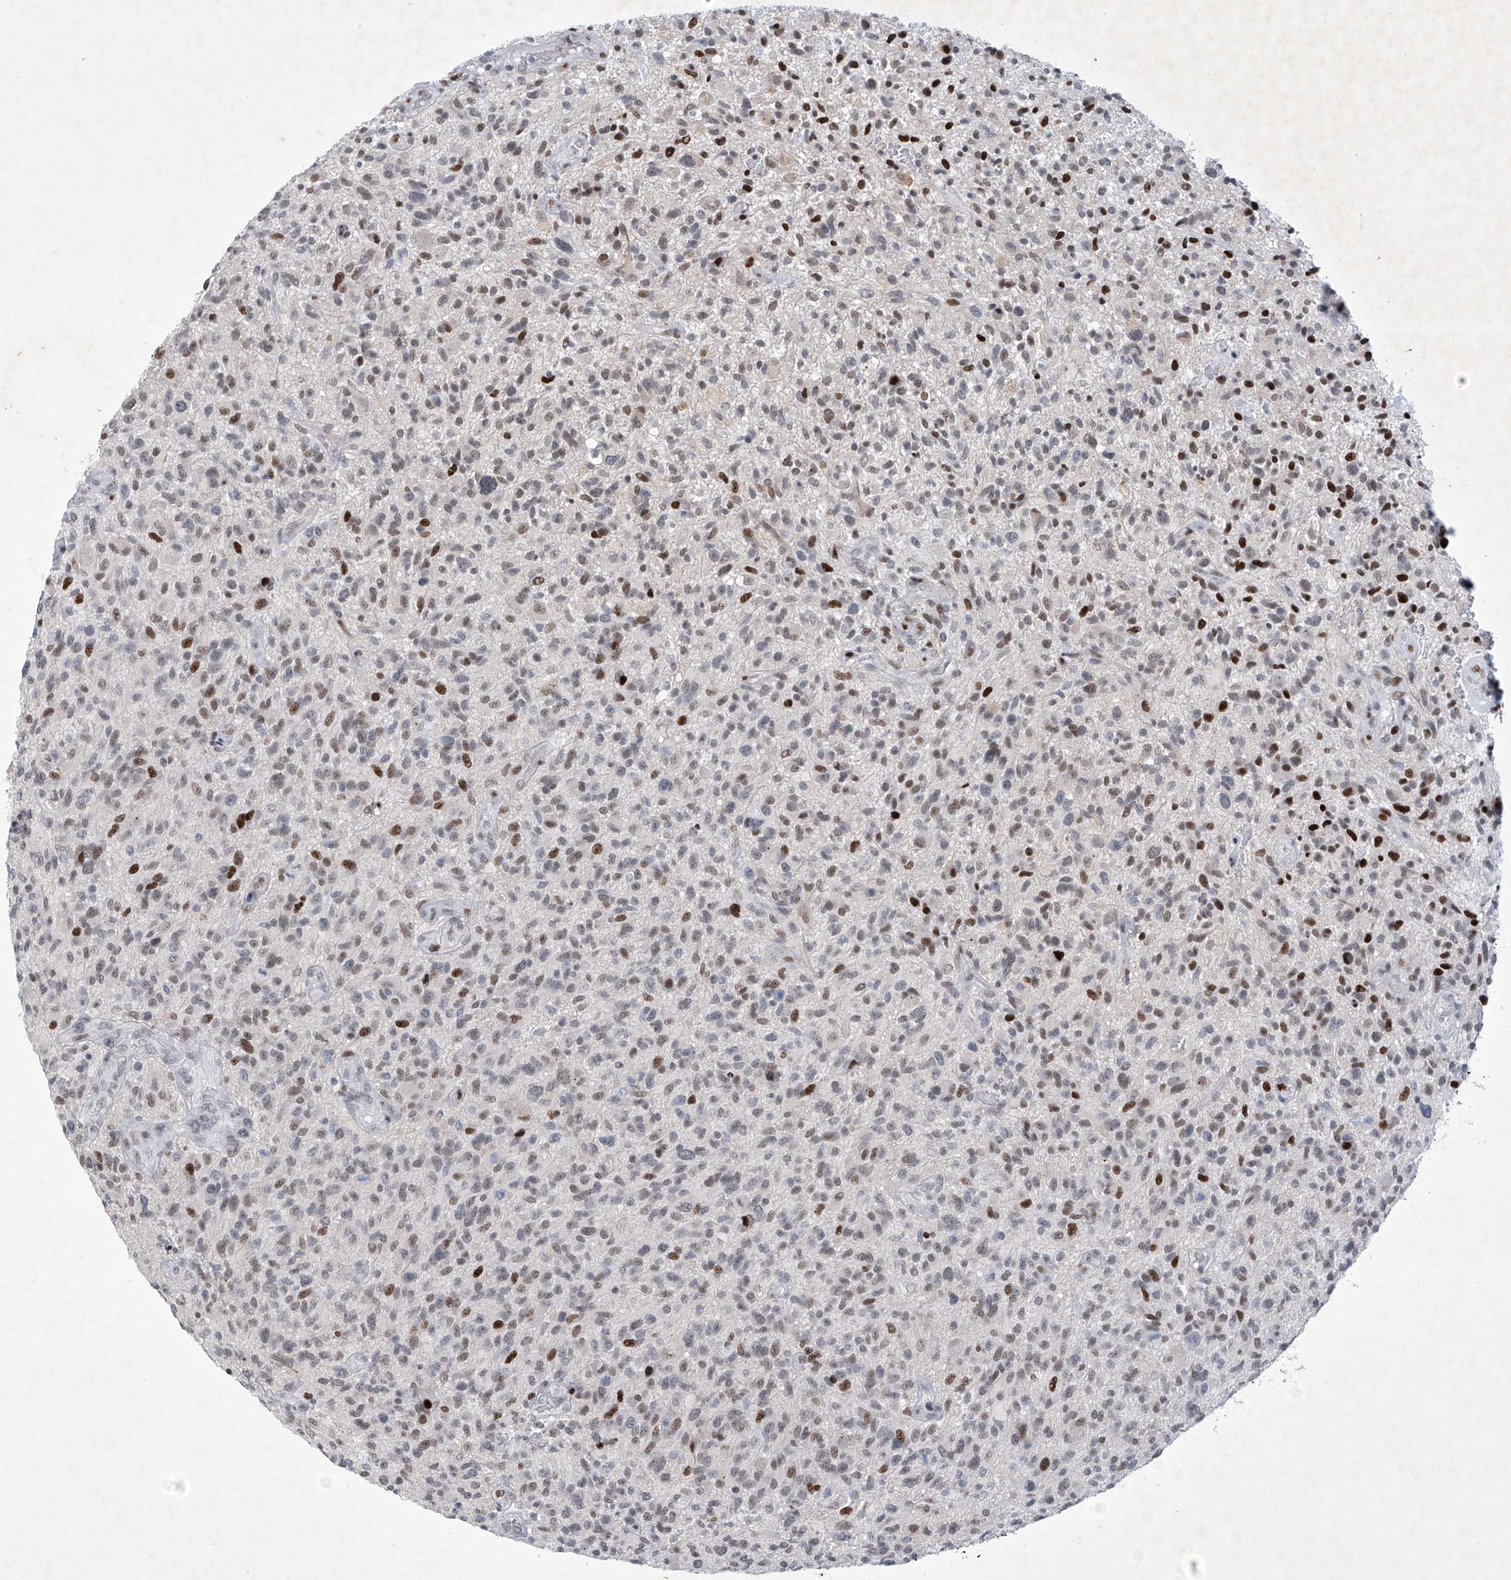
{"staining": {"intensity": "moderate", "quantity": ">75%", "location": "nuclear"}, "tissue": "glioma", "cell_type": "Tumor cells", "image_type": "cancer", "snomed": [{"axis": "morphology", "description": "Glioma, malignant, High grade"}, {"axis": "topography", "description": "Brain"}], "caption": "Malignant high-grade glioma tissue demonstrates moderate nuclear staining in about >75% of tumor cells The staining was performed using DAB to visualize the protein expression in brown, while the nuclei were stained in blue with hematoxylin (Magnification: 20x).", "gene": "RFX7", "patient": {"sex": "male", "age": 47}}